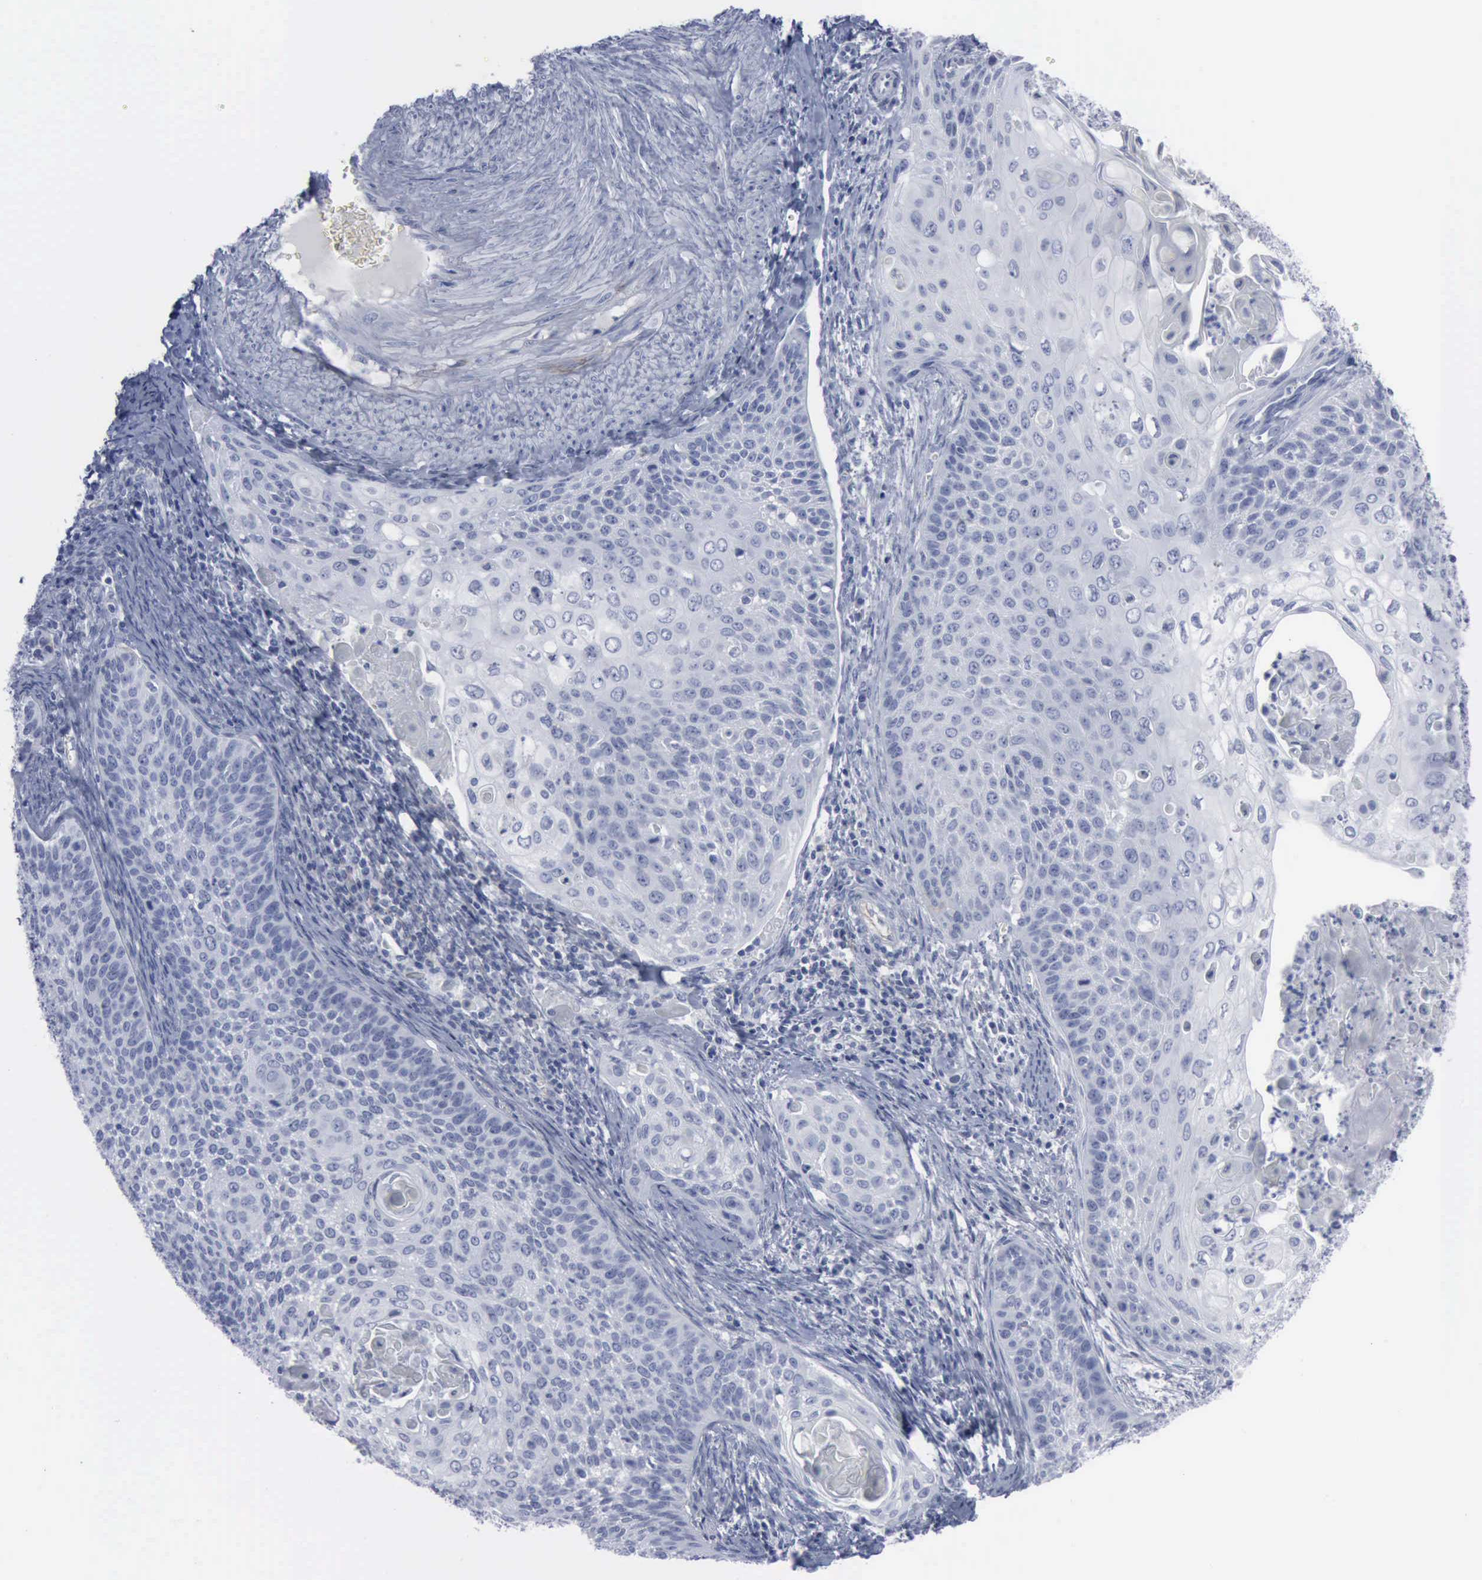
{"staining": {"intensity": "negative", "quantity": "none", "location": "none"}, "tissue": "cervical cancer", "cell_type": "Tumor cells", "image_type": "cancer", "snomed": [{"axis": "morphology", "description": "Squamous cell carcinoma, NOS"}, {"axis": "topography", "description": "Cervix"}], "caption": "This is a photomicrograph of IHC staining of squamous cell carcinoma (cervical), which shows no expression in tumor cells. The staining is performed using DAB brown chromogen with nuclei counter-stained in using hematoxylin.", "gene": "VCAM1", "patient": {"sex": "female", "age": 33}}